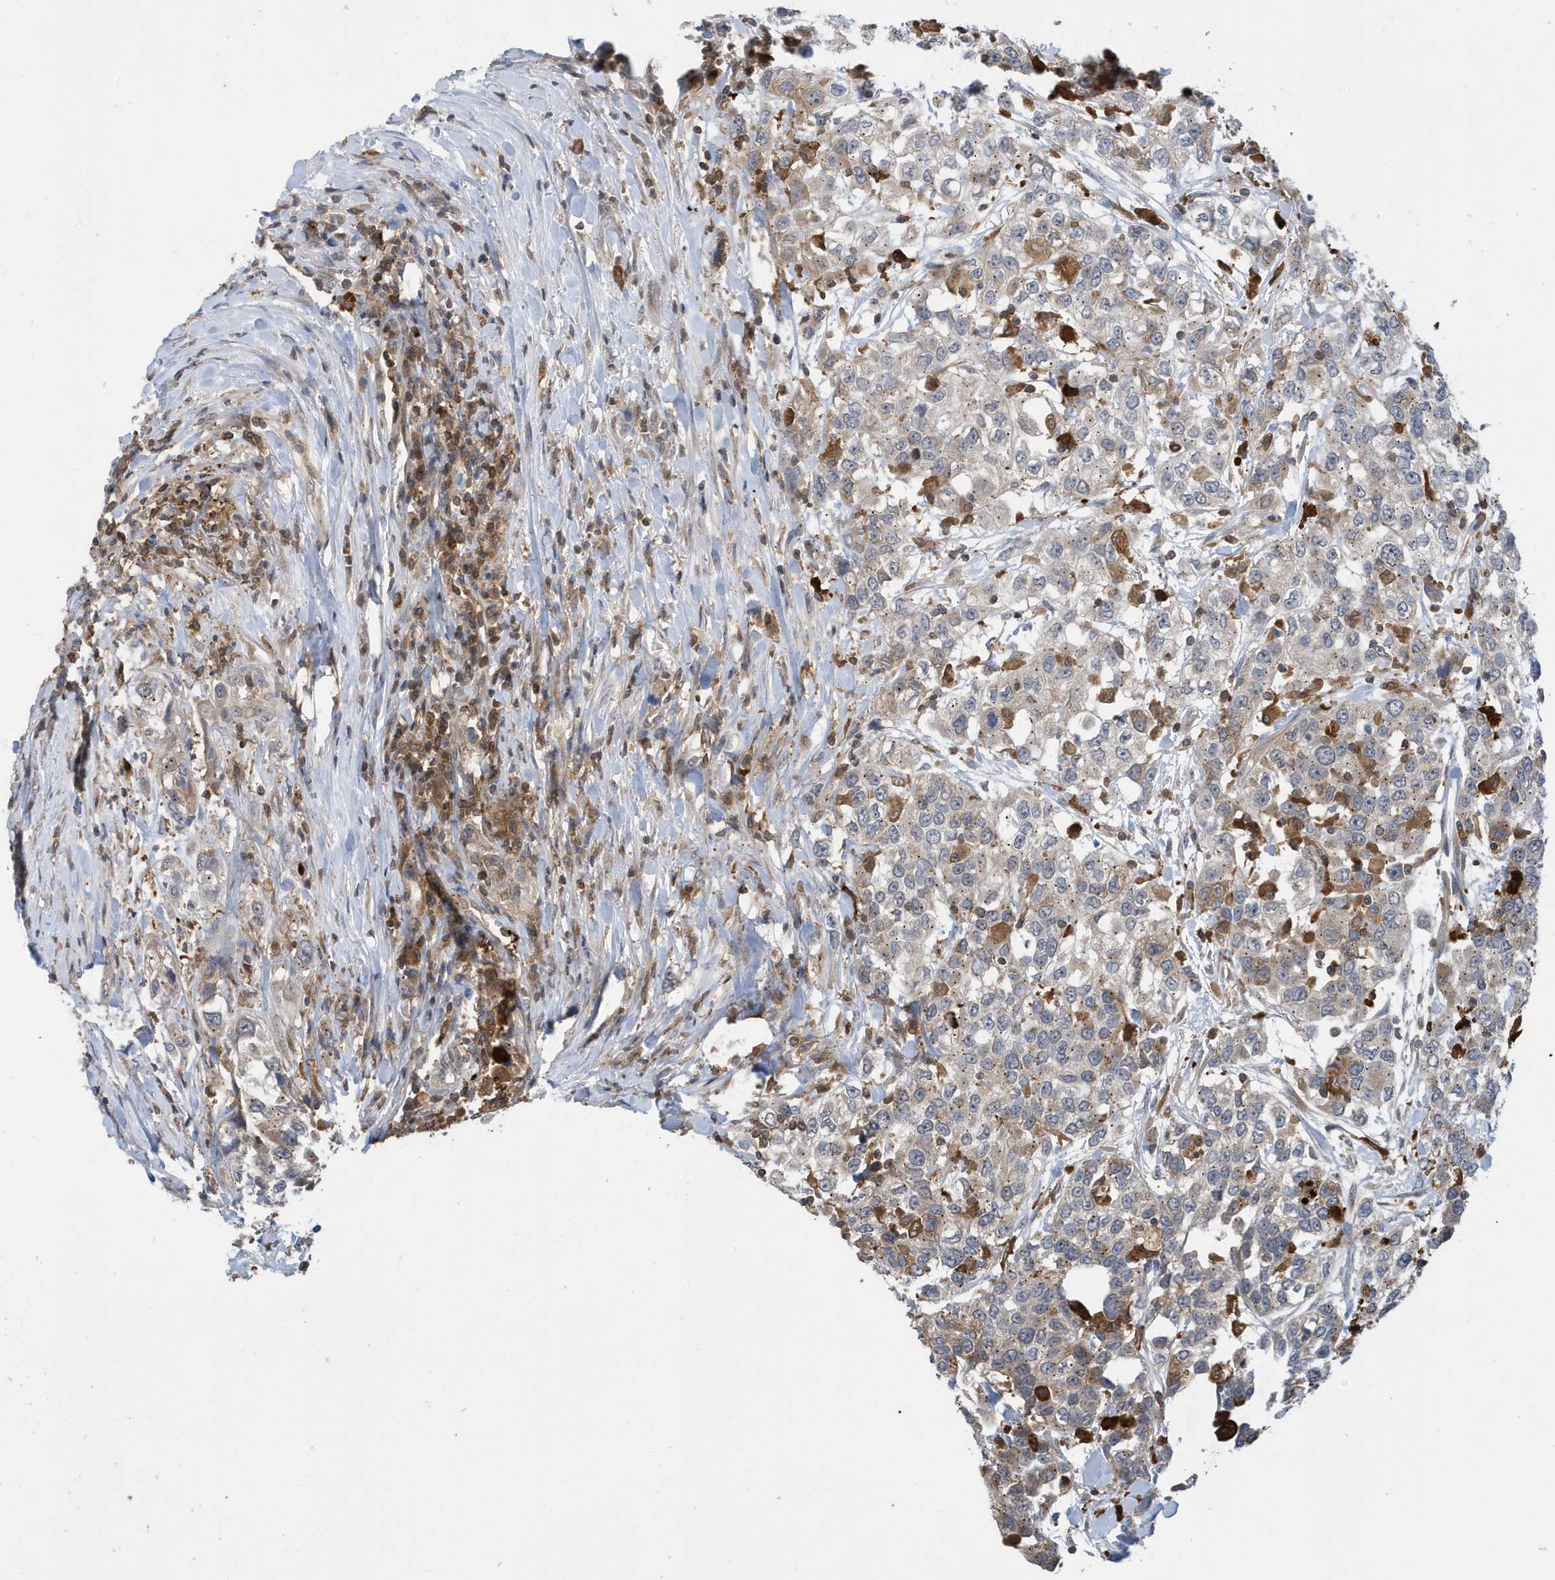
{"staining": {"intensity": "negative", "quantity": "none", "location": "none"}, "tissue": "urothelial cancer", "cell_type": "Tumor cells", "image_type": "cancer", "snomed": [{"axis": "morphology", "description": "Urothelial carcinoma, High grade"}, {"axis": "topography", "description": "Urinary bladder"}], "caption": "High magnification brightfield microscopy of high-grade urothelial carcinoma stained with DAB (brown) and counterstained with hematoxylin (blue): tumor cells show no significant positivity.", "gene": "NSUN3", "patient": {"sex": "female", "age": 80}}